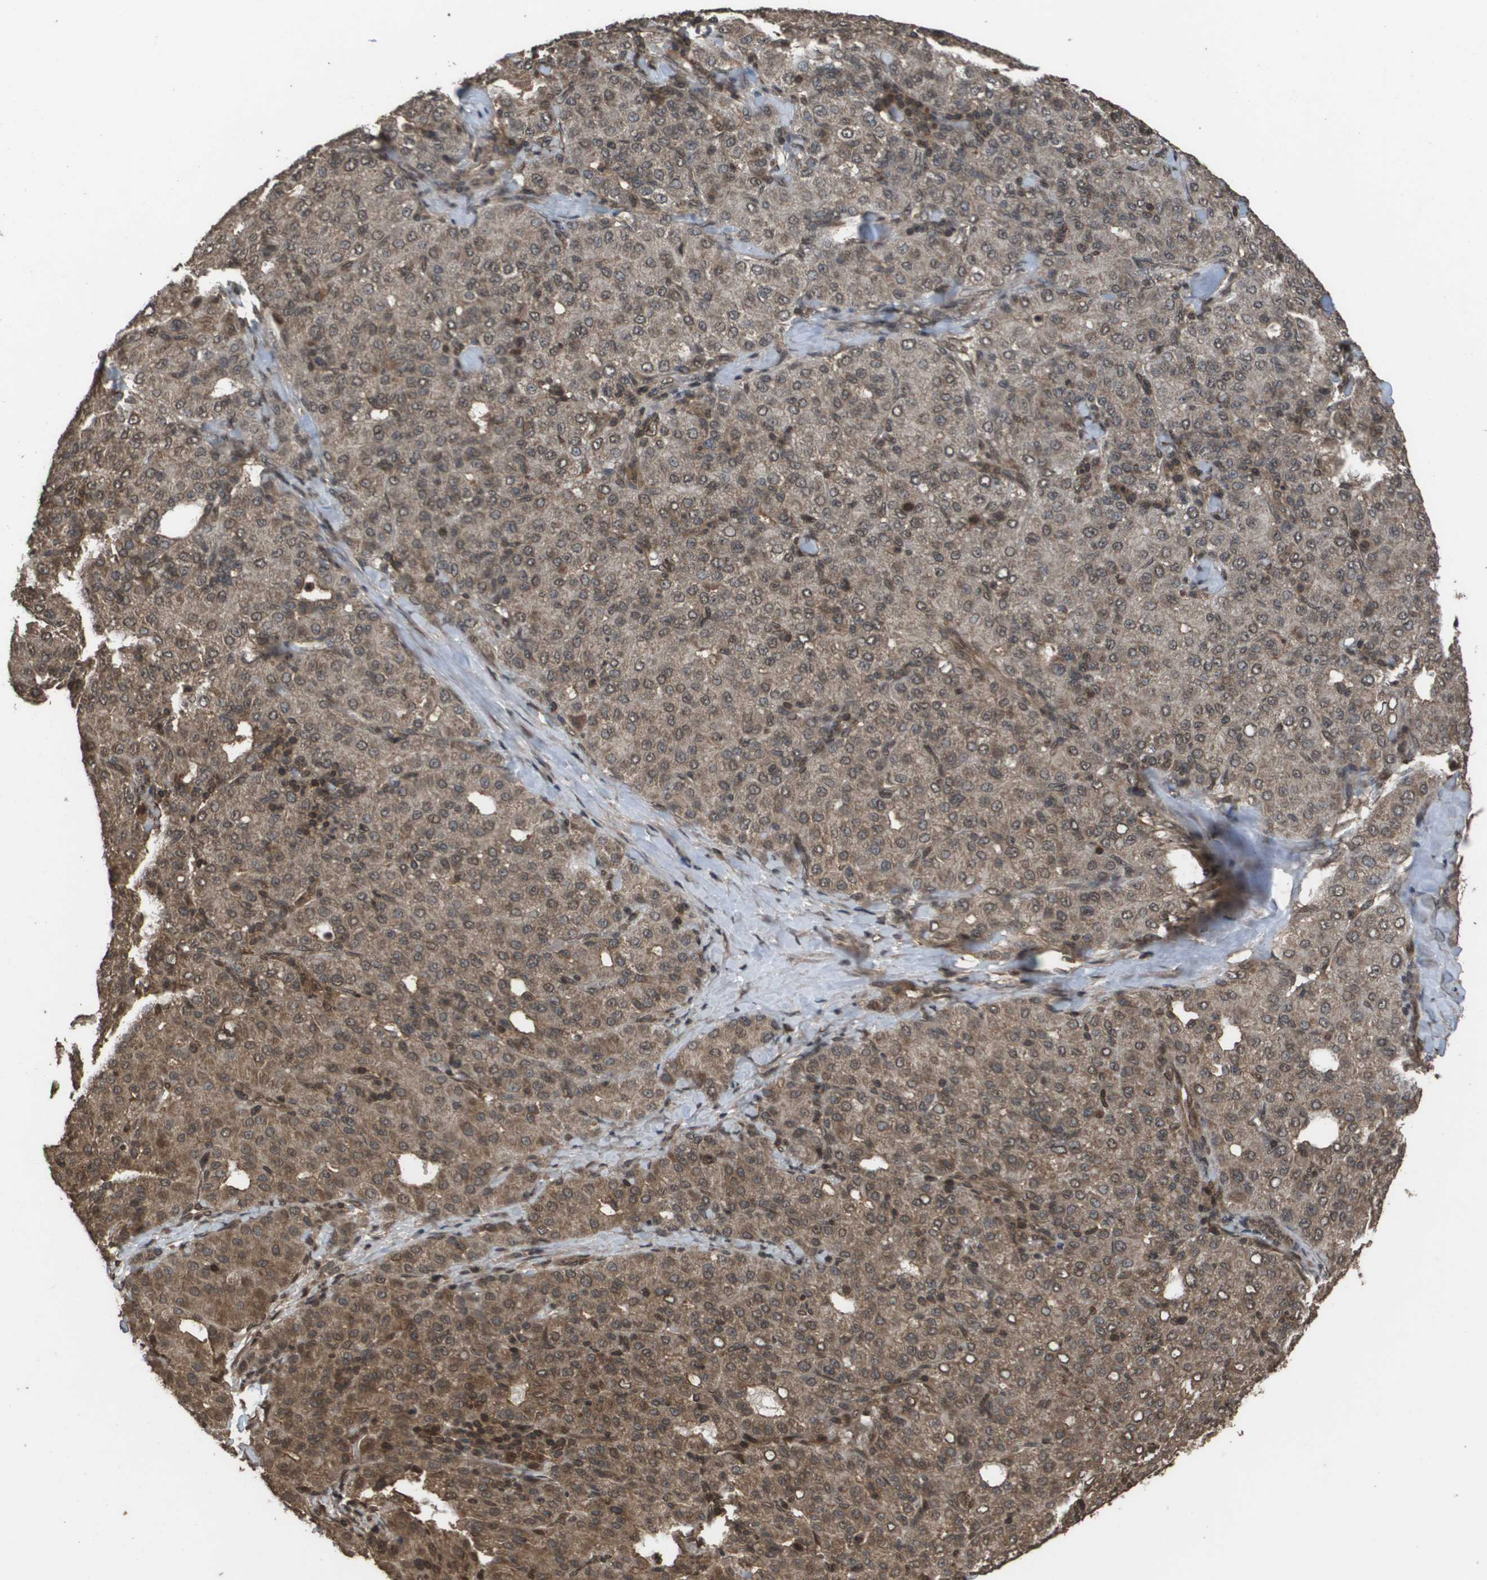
{"staining": {"intensity": "weak", "quantity": ">75%", "location": "cytoplasmic/membranous"}, "tissue": "liver cancer", "cell_type": "Tumor cells", "image_type": "cancer", "snomed": [{"axis": "morphology", "description": "Carcinoma, Hepatocellular, NOS"}, {"axis": "topography", "description": "Liver"}], "caption": "Liver hepatocellular carcinoma stained with DAB immunohistochemistry exhibits low levels of weak cytoplasmic/membranous positivity in approximately >75% of tumor cells.", "gene": "AXIN2", "patient": {"sex": "male", "age": 65}}